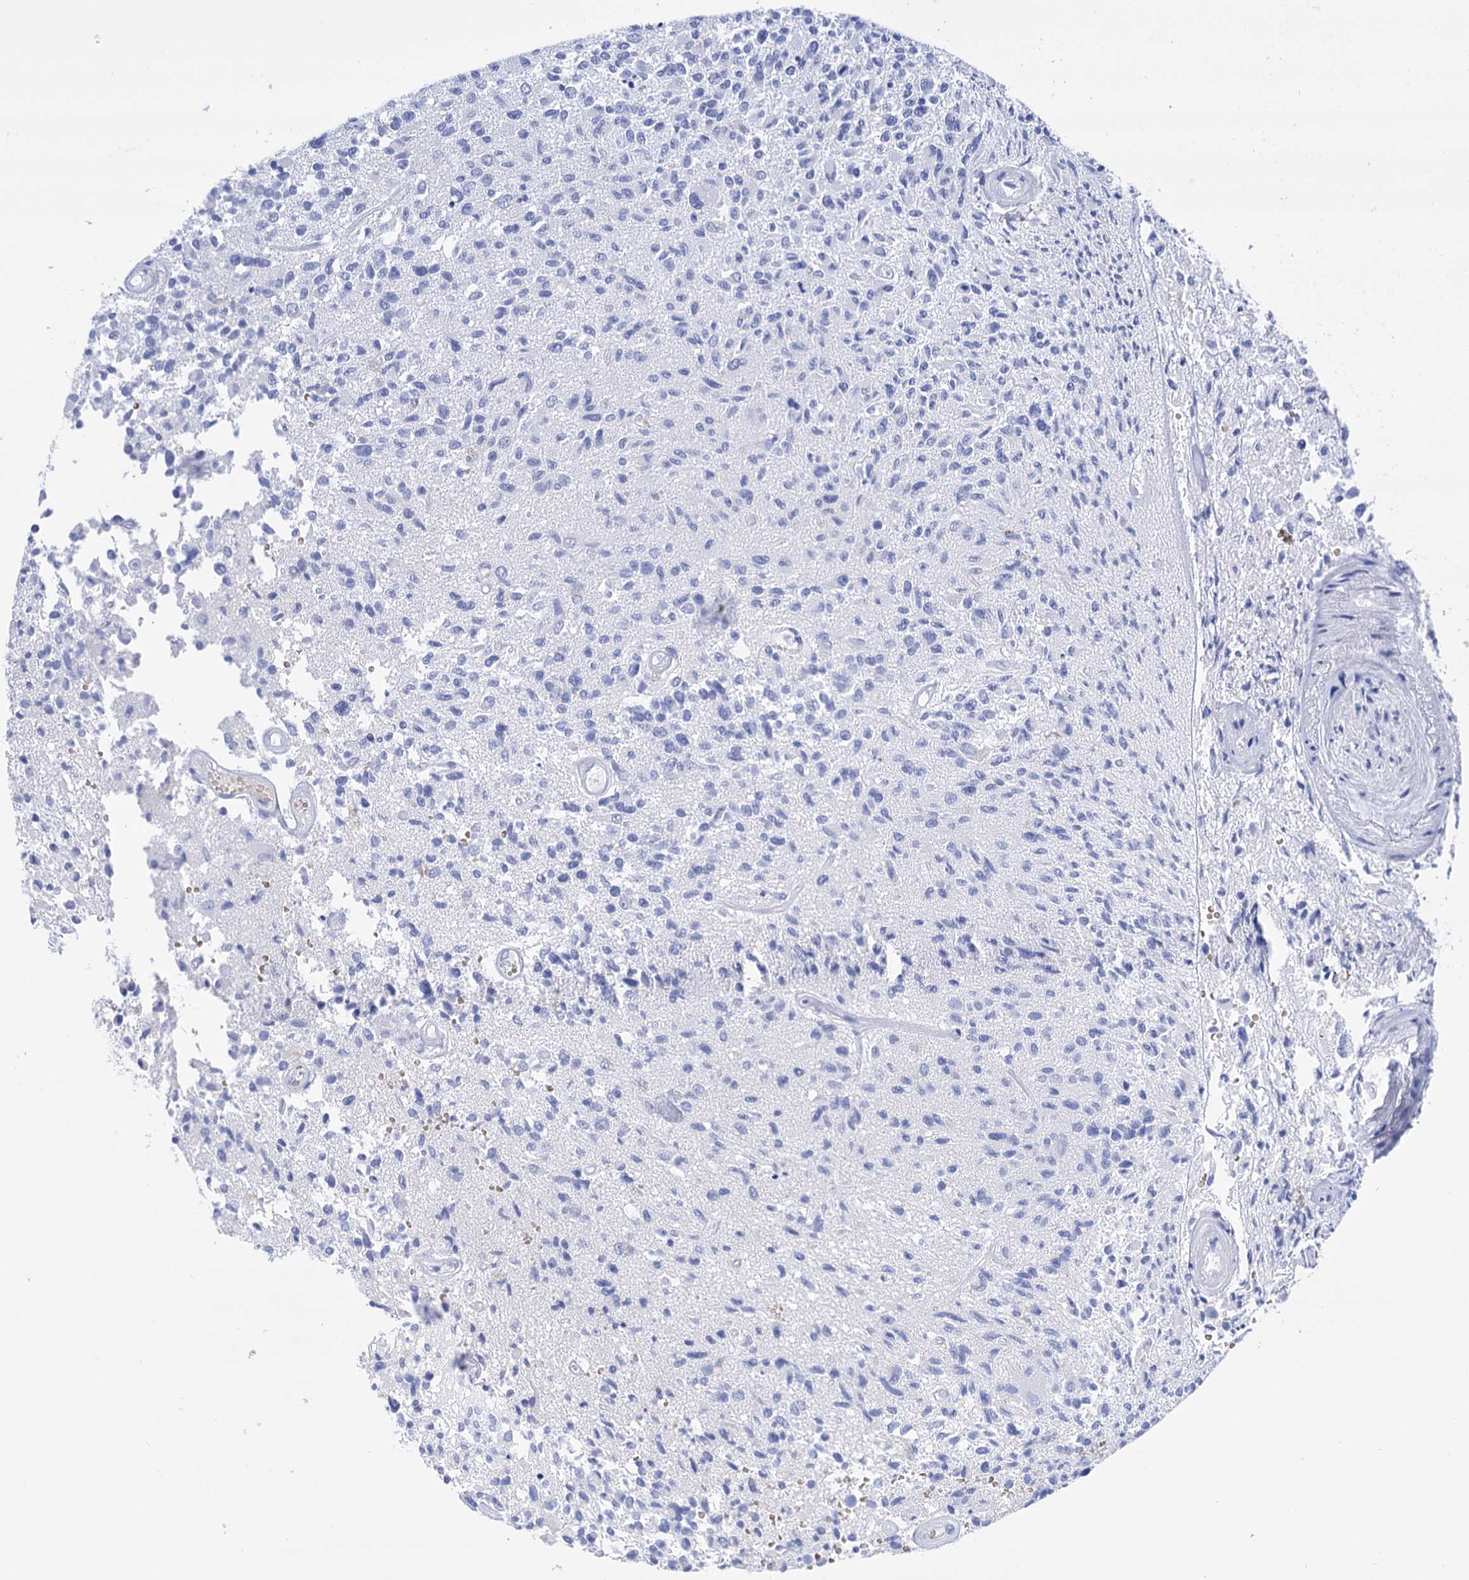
{"staining": {"intensity": "negative", "quantity": "none", "location": "none"}, "tissue": "glioma", "cell_type": "Tumor cells", "image_type": "cancer", "snomed": [{"axis": "morphology", "description": "Glioma, malignant, High grade"}, {"axis": "morphology", "description": "Glioblastoma, NOS"}, {"axis": "topography", "description": "Brain"}], "caption": "IHC of human glioma reveals no expression in tumor cells. (DAB IHC visualized using brightfield microscopy, high magnification).", "gene": "YARS2", "patient": {"sex": "male", "age": 60}}